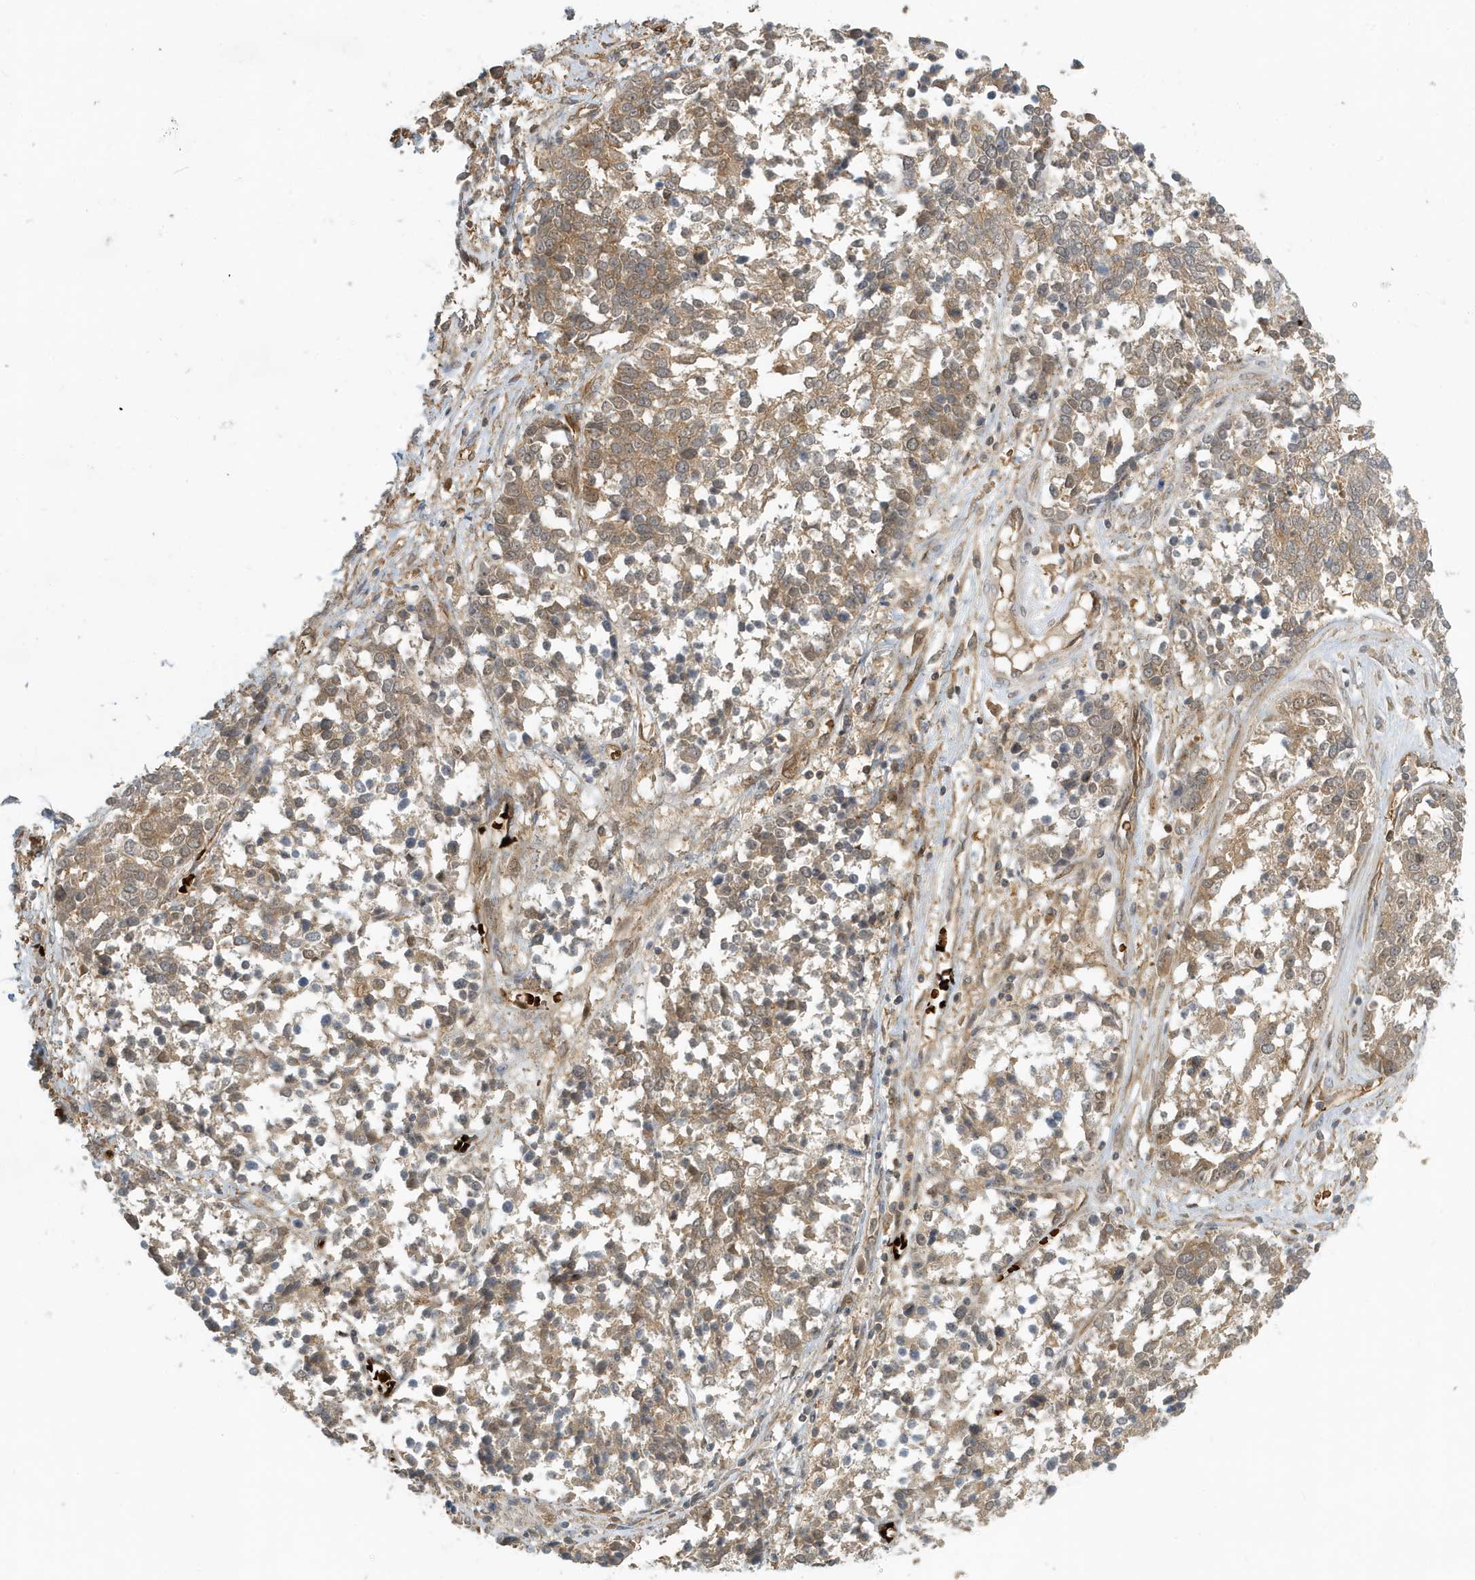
{"staining": {"intensity": "weak", "quantity": ">75%", "location": "cytoplasmic/membranous"}, "tissue": "ovarian cancer", "cell_type": "Tumor cells", "image_type": "cancer", "snomed": [{"axis": "morphology", "description": "Cystadenocarcinoma, serous, NOS"}, {"axis": "topography", "description": "Ovary"}], "caption": "Immunohistochemical staining of human ovarian serous cystadenocarcinoma shows weak cytoplasmic/membranous protein expression in about >75% of tumor cells. (Brightfield microscopy of DAB IHC at high magnification).", "gene": "FYCO1", "patient": {"sex": "female", "age": 44}}